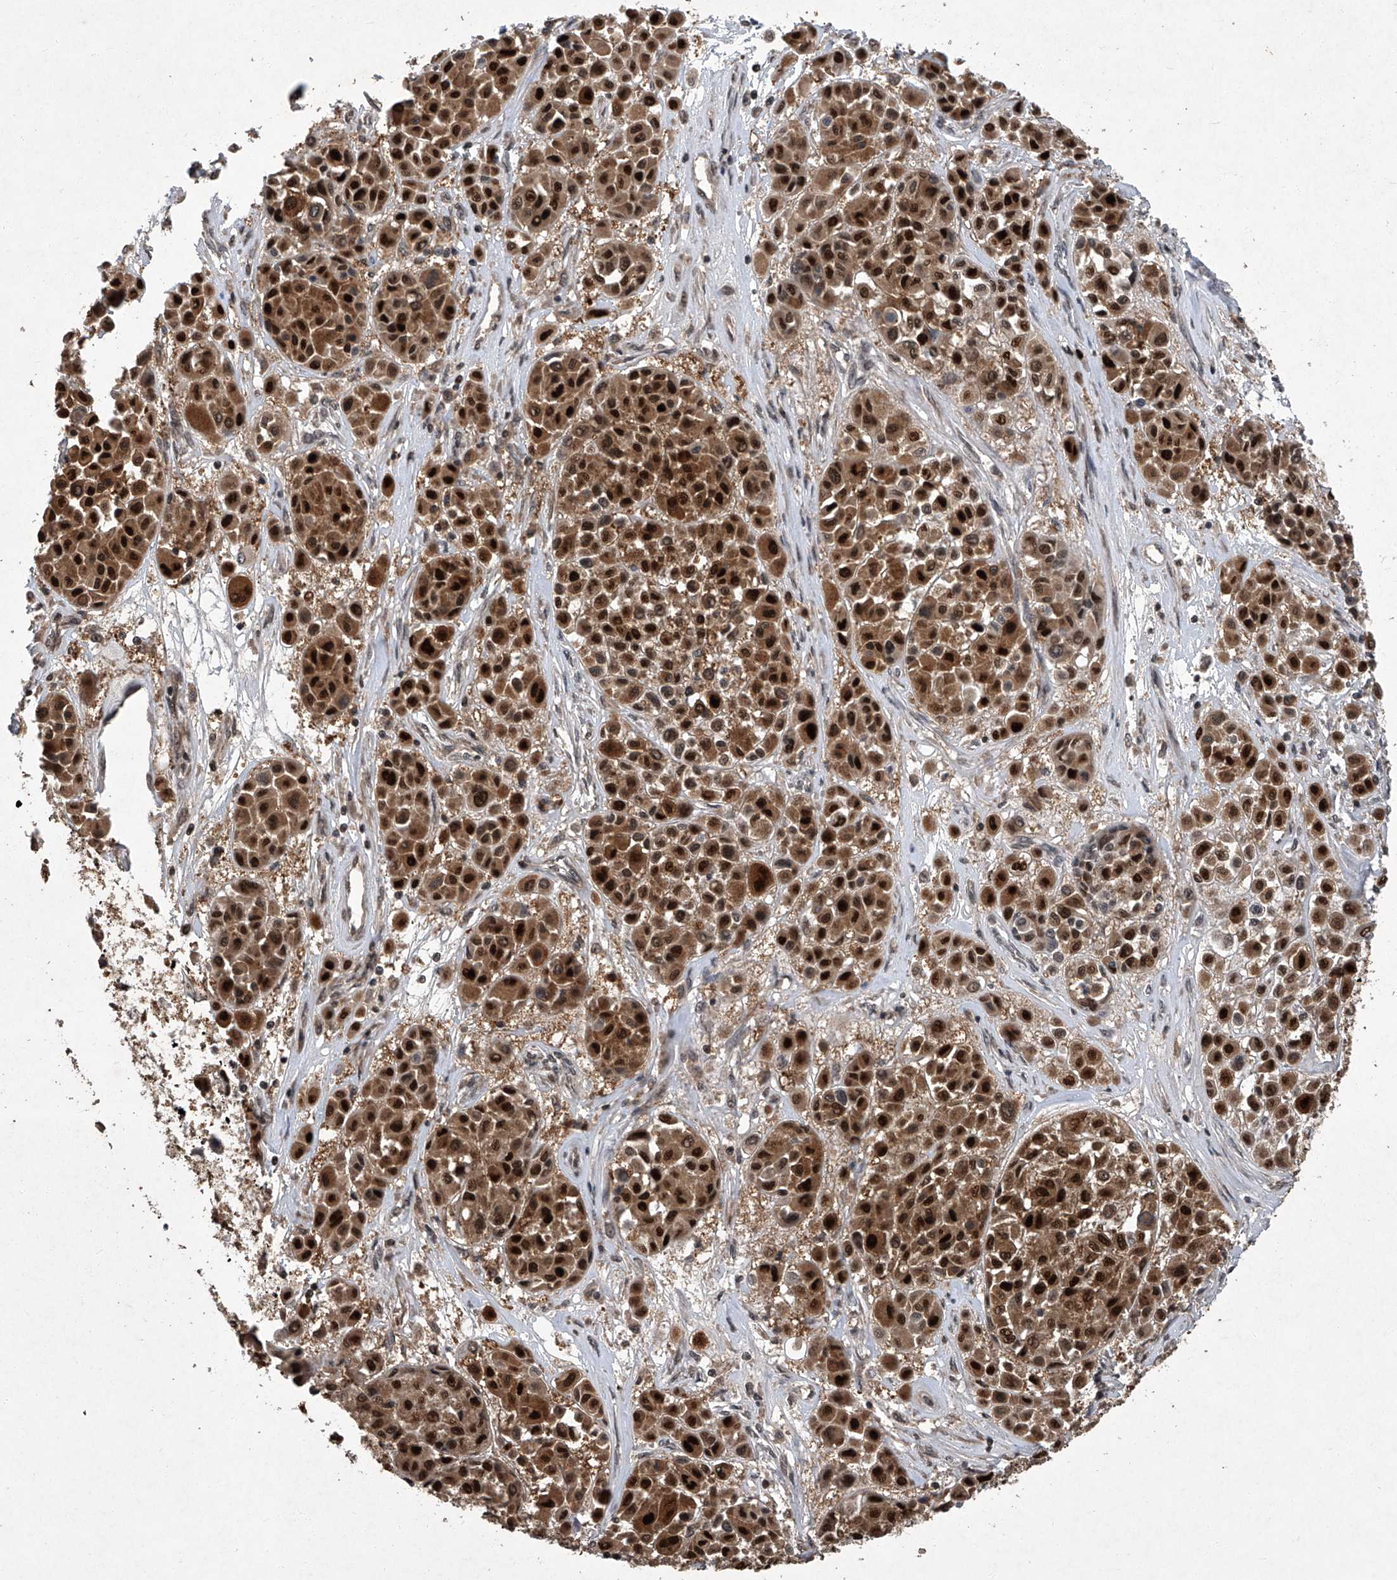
{"staining": {"intensity": "strong", "quantity": ">75%", "location": "cytoplasmic/membranous,nuclear"}, "tissue": "melanoma", "cell_type": "Tumor cells", "image_type": "cancer", "snomed": [{"axis": "morphology", "description": "Malignant melanoma, Metastatic site"}, {"axis": "topography", "description": "Soft tissue"}], "caption": "A high amount of strong cytoplasmic/membranous and nuclear expression is present in about >75% of tumor cells in malignant melanoma (metastatic site) tissue.", "gene": "TSNAX", "patient": {"sex": "male", "age": 41}}